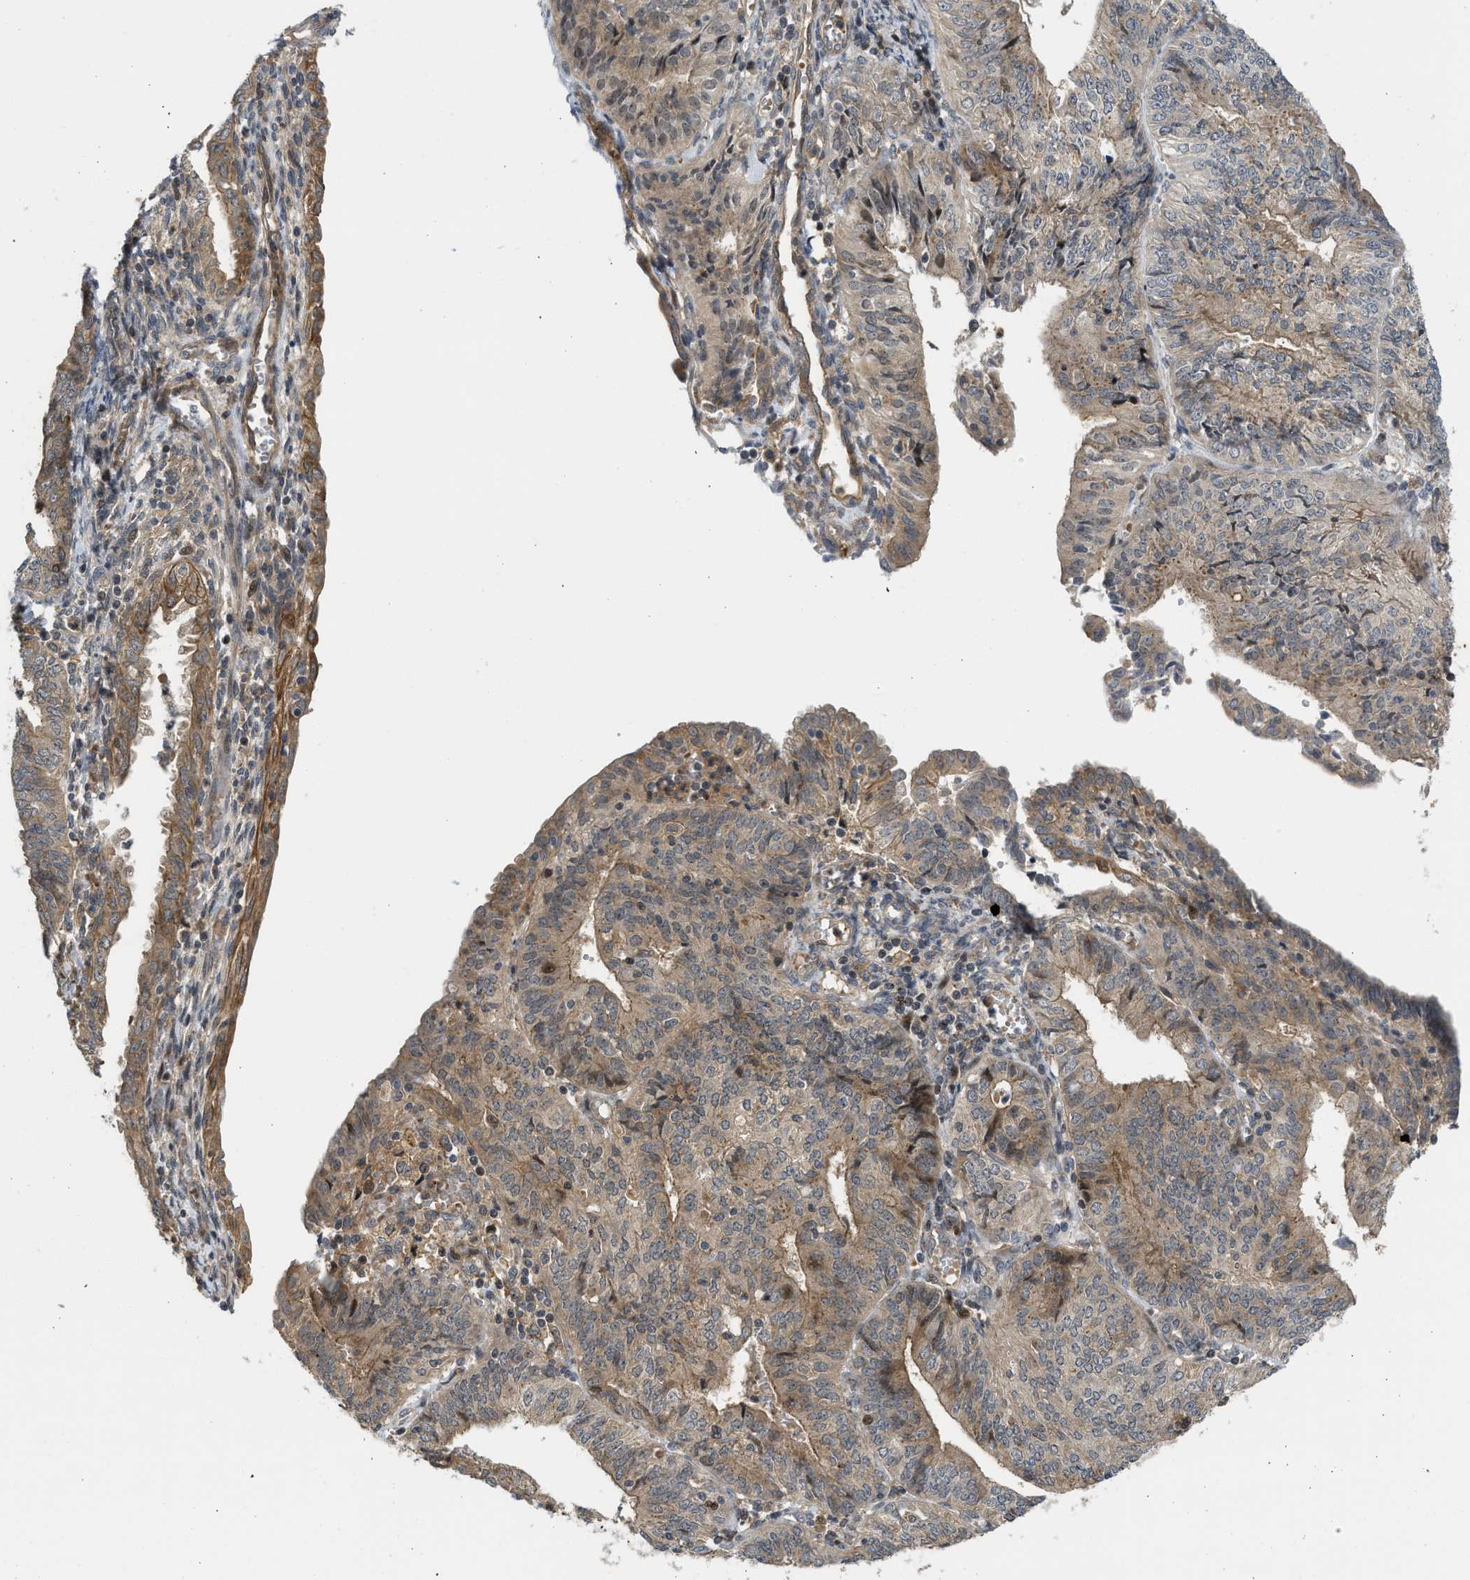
{"staining": {"intensity": "weak", "quantity": "25%-75%", "location": "cytoplasmic/membranous,nuclear"}, "tissue": "endometrial cancer", "cell_type": "Tumor cells", "image_type": "cancer", "snomed": [{"axis": "morphology", "description": "Adenocarcinoma, NOS"}, {"axis": "topography", "description": "Endometrium"}], "caption": "Endometrial cancer (adenocarcinoma) tissue displays weak cytoplasmic/membranous and nuclear positivity in about 25%-75% of tumor cells, visualized by immunohistochemistry. (DAB (3,3'-diaminobenzidine) IHC with brightfield microscopy, high magnification).", "gene": "DNAJC28", "patient": {"sex": "female", "age": 58}}